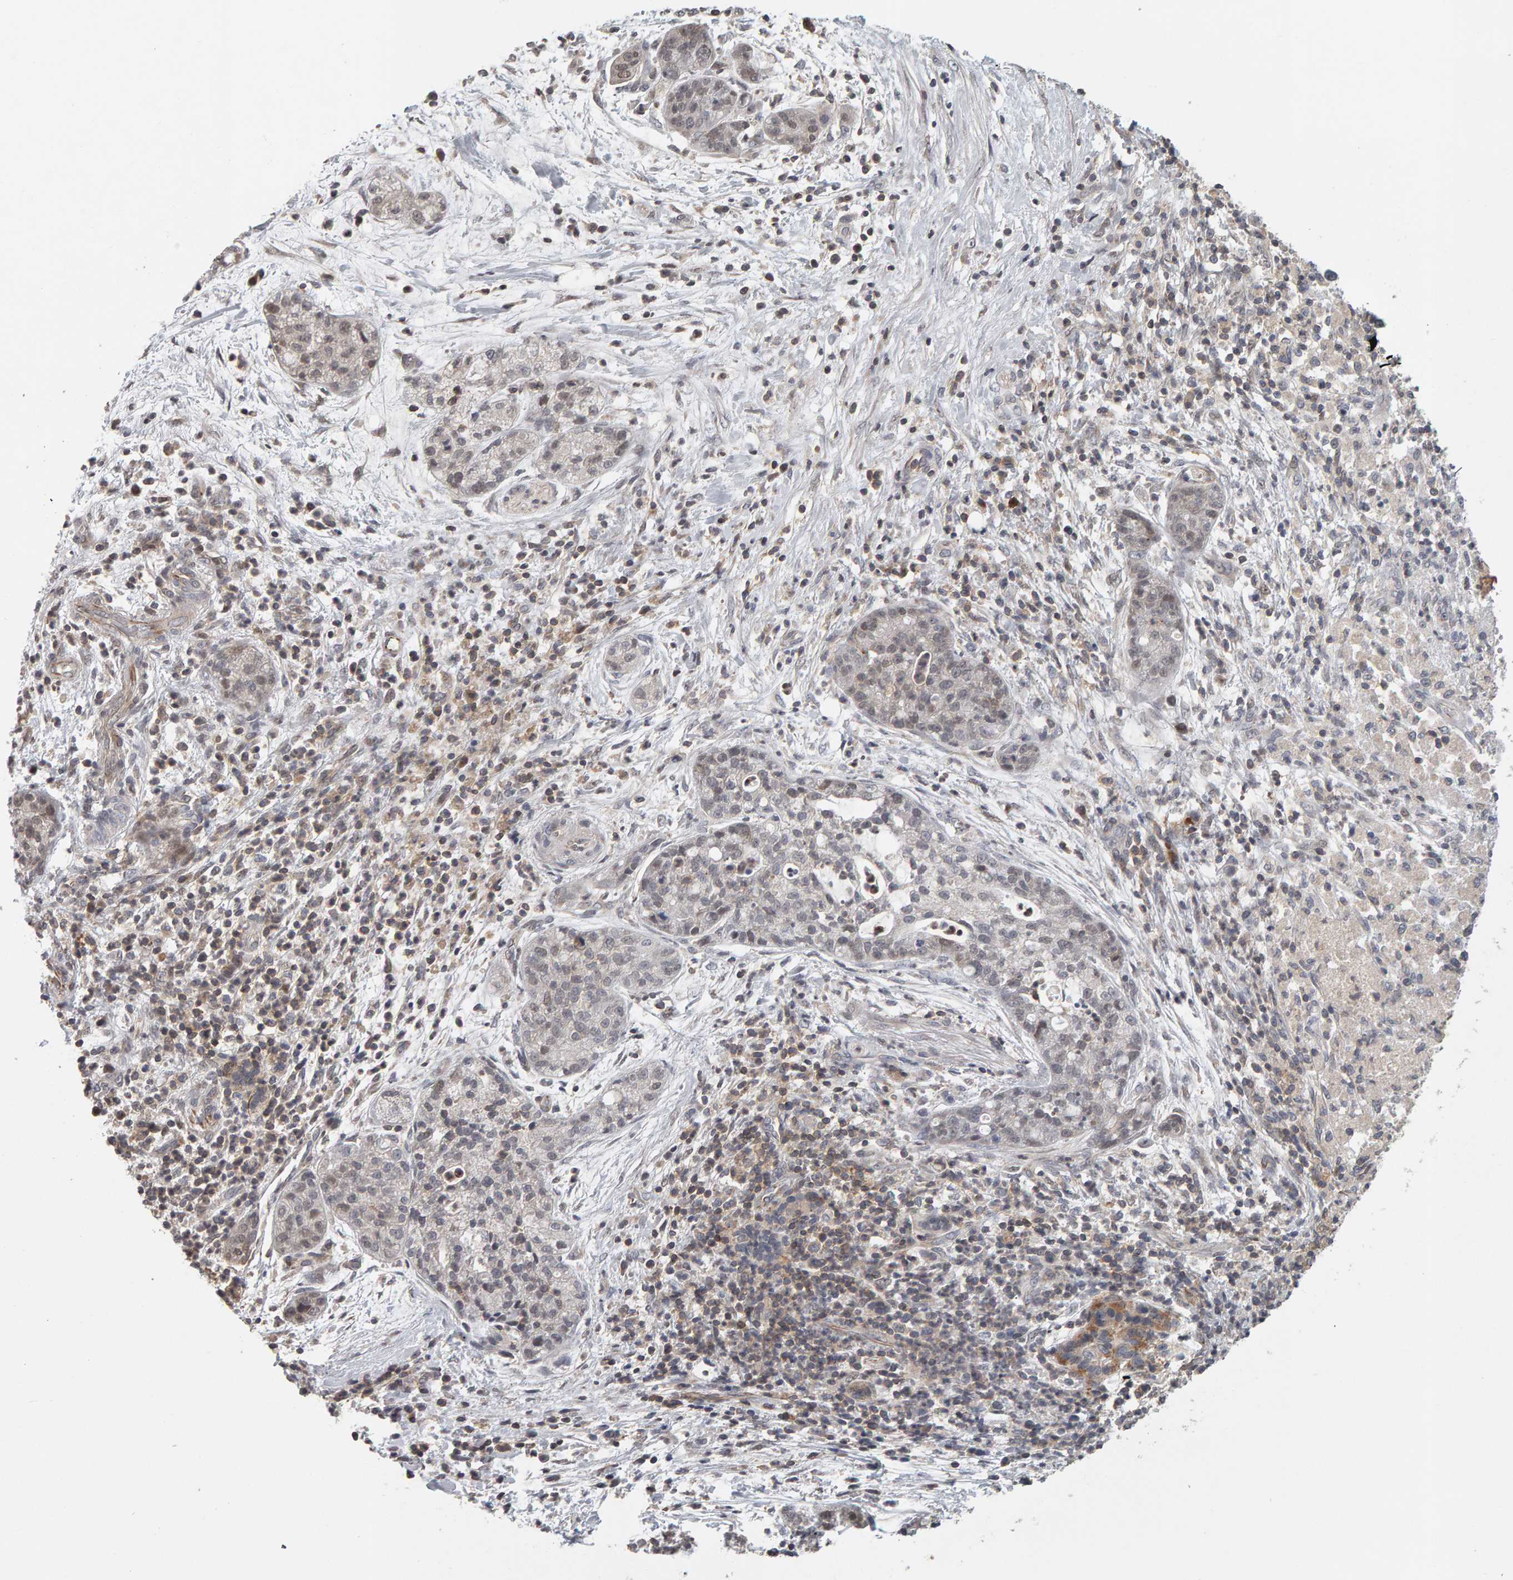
{"staining": {"intensity": "weak", "quantity": "<25%", "location": "nuclear"}, "tissue": "pancreatic cancer", "cell_type": "Tumor cells", "image_type": "cancer", "snomed": [{"axis": "morphology", "description": "Adenocarcinoma, NOS"}, {"axis": "topography", "description": "Pancreas"}], "caption": "Tumor cells show no significant positivity in pancreatic cancer.", "gene": "TEFM", "patient": {"sex": "female", "age": 78}}